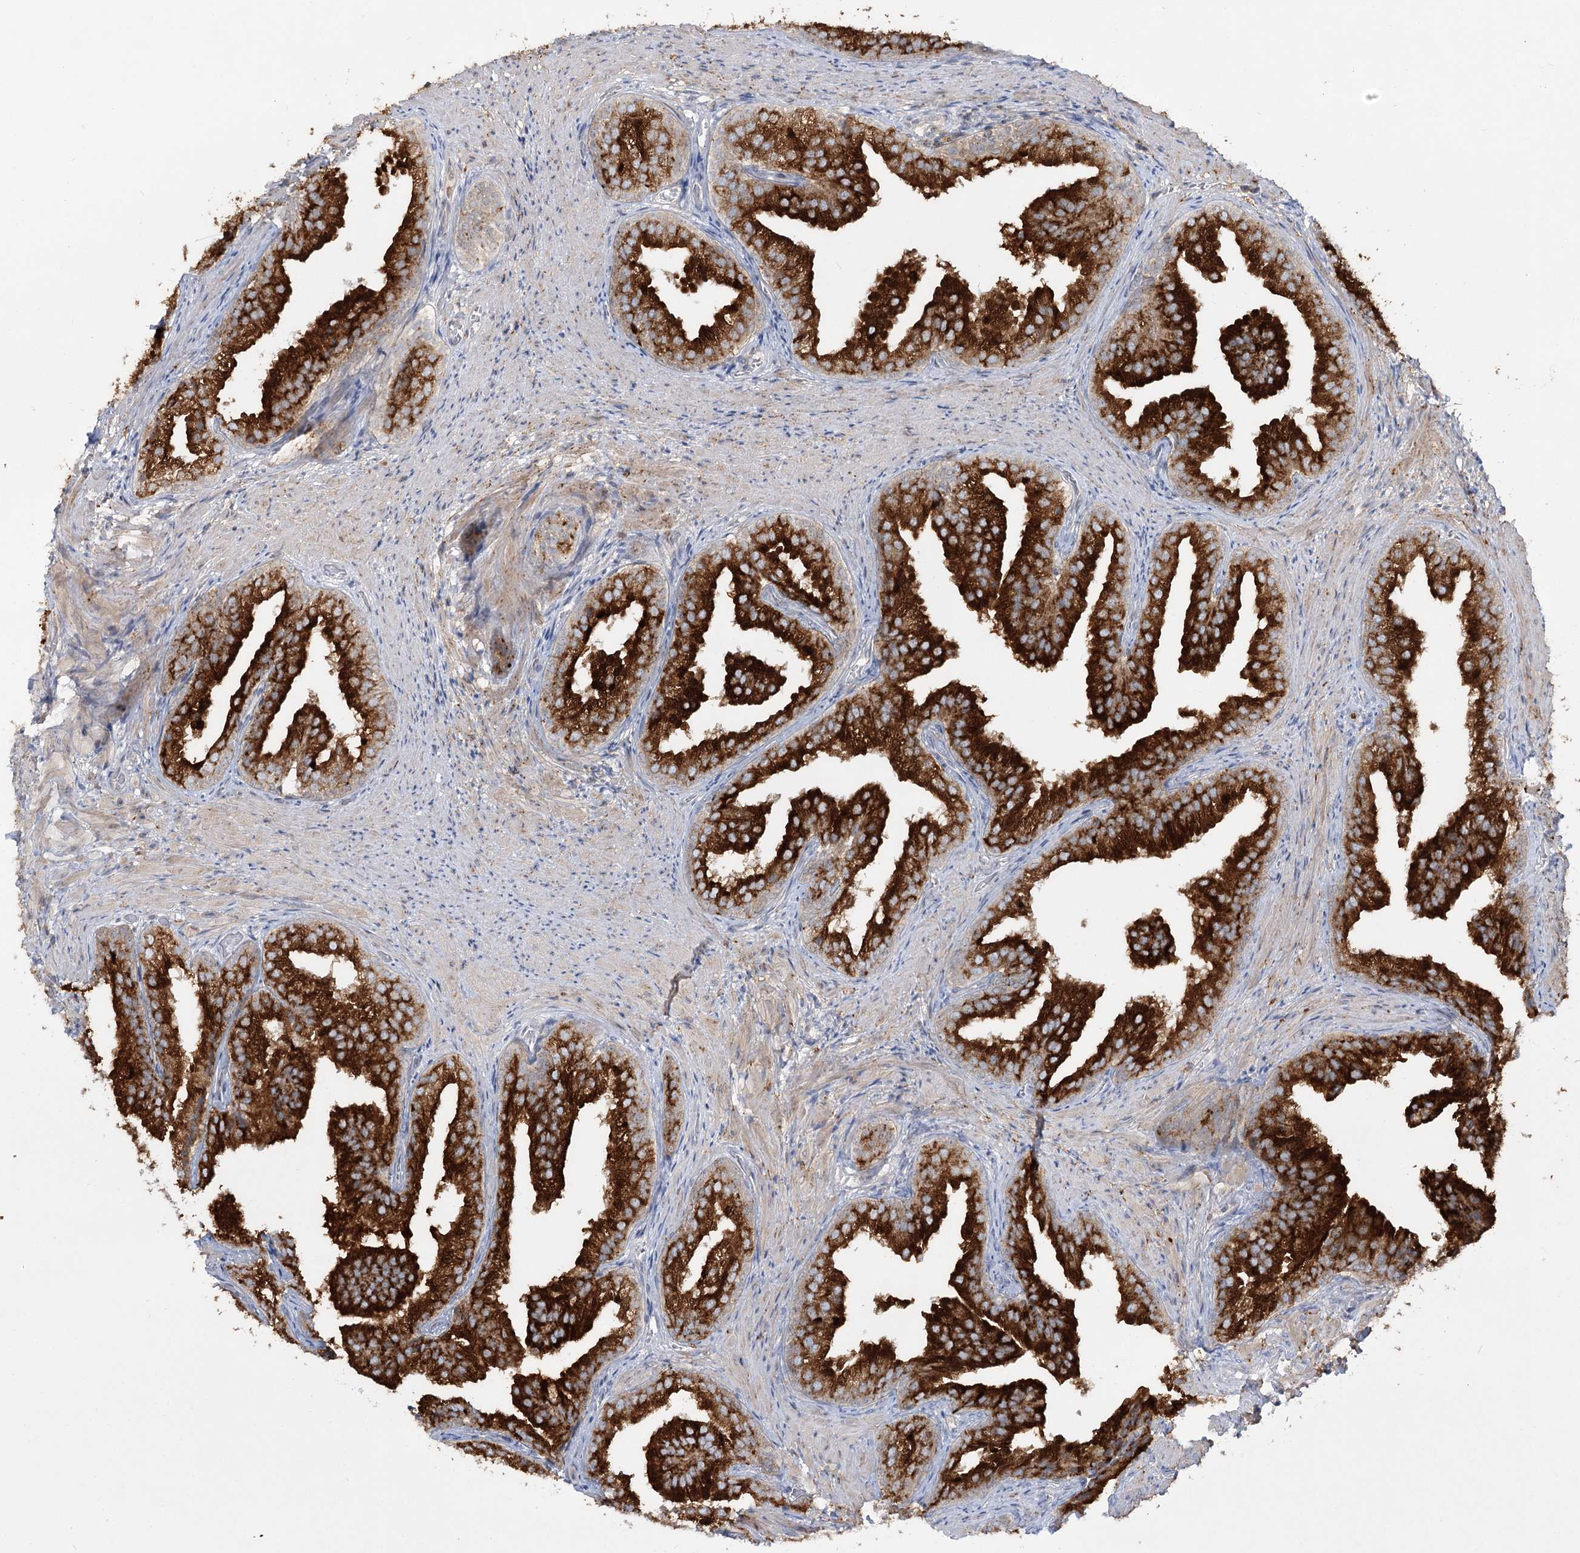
{"staining": {"intensity": "strong", "quantity": ">75%", "location": "cytoplasmic/membranous"}, "tissue": "prostate", "cell_type": "Glandular cells", "image_type": "normal", "snomed": [{"axis": "morphology", "description": "Normal tissue, NOS"}, {"axis": "topography", "description": "Prostate"}], "caption": "Normal prostate reveals strong cytoplasmic/membranous expression in about >75% of glandular cells (IHC, brightfield microscopy, high magnification)..", "gene": "SYTL1", "patient": {"sex": "male", "age": 76}}